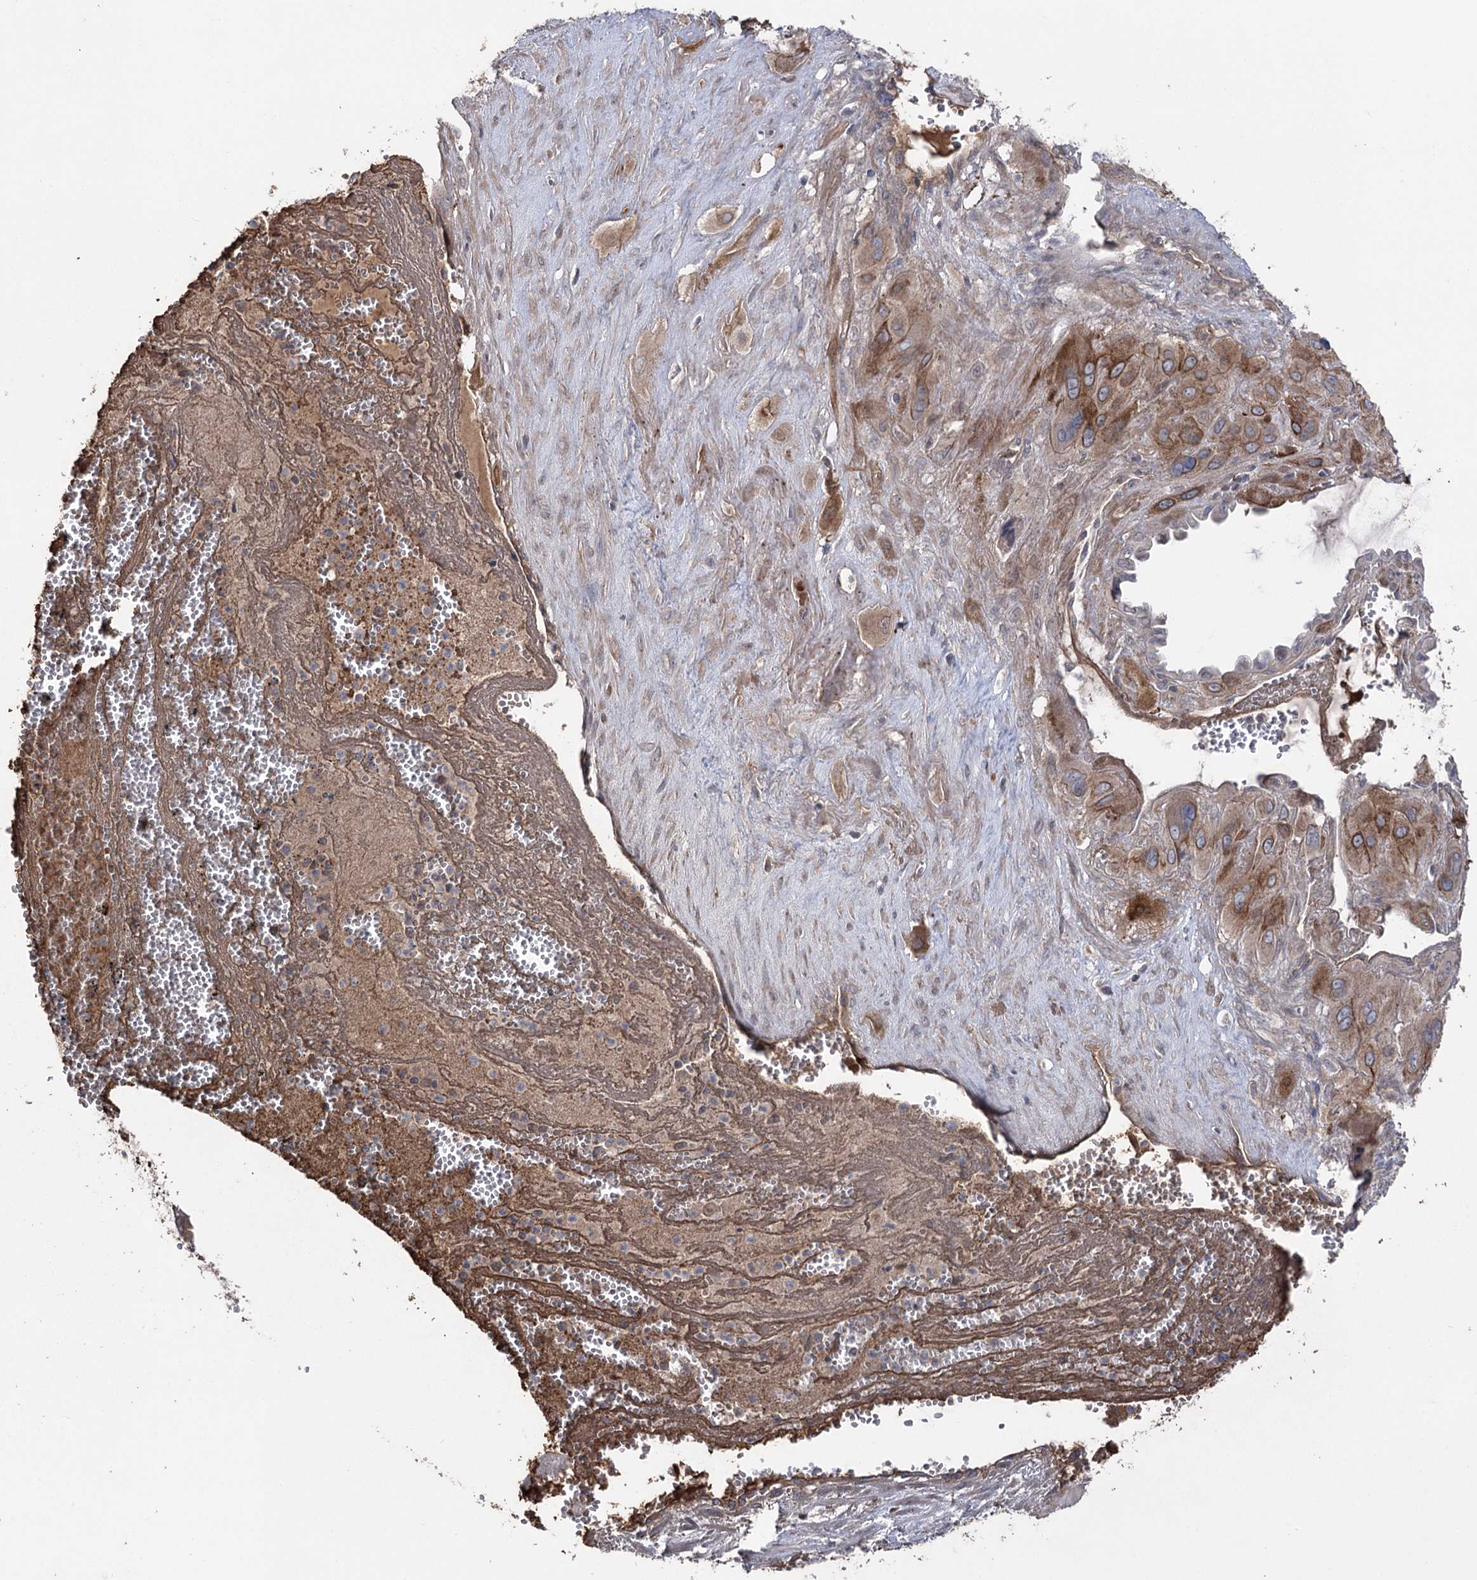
{"staining": {"intensity": "moderate", "quantity": ">75%", "location": "cytoplasmic/membranous"}, "tissue": "cervical cancer", "cell_type": "Tumor cells", "image_type": "cancer", "snomed": [{"axis": "morphology", "description": "Squamous cell carcinoma, NOS"}, {"axis": "topography", "description": "Cervix"}], "caption": "Protein staining of cervical cancer tissue displays moderate cytoplasmic/membranous staining in approximately >75% of tumor cells. The staining was performed using DAB (3,3'-diaminobenzidine) to visualize the protein expression in brown, while the nuclei were stained in blue with hematoxylin (Magnification: 20x).", "gene": "OTUD1", "patient": {"sex": "female", "age": 34}}